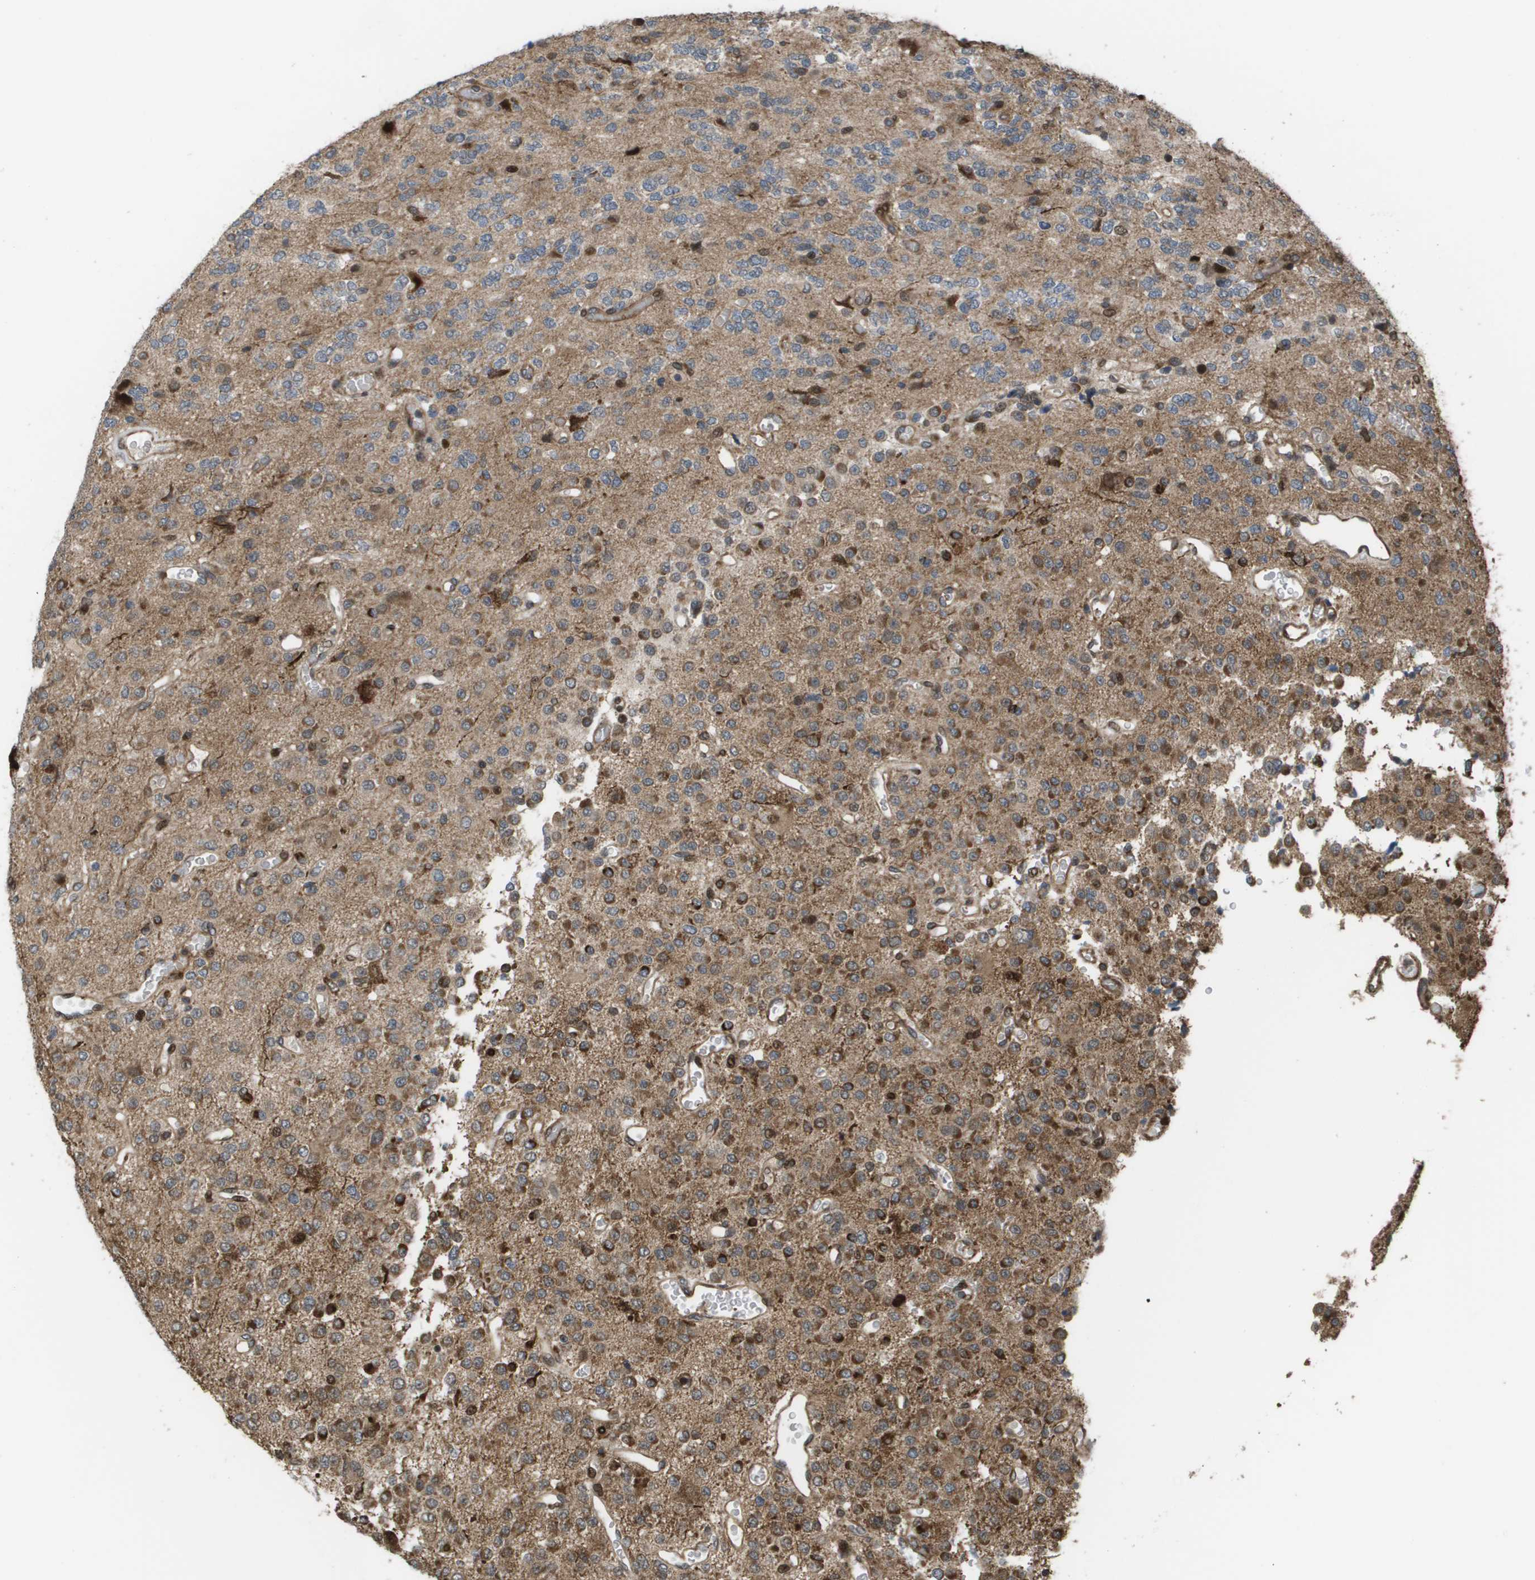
{"staining": {"intensity": "moderate", "quantity": ">75%", "location": "cytoplasmic/membranous"}, "tissue": "glioma", "cell_type": "Tumor cells", "image_type": "cancer", "snomed": [{"axis": "morphology", "description": "Glioma, malignant, Low grade"}, {"axis": "topography", "description": "Brain"}], "caption": "Brown immunohistochemical staining in glioma reveals moderate cytoplasmic/membranous positivity in about >75% of tumor cells. (DAB (3,3'-diaminobenzidine) IHC, brown staining for protein, blue staining for nuclei).", "gene": "AXIN2", "patient": {"sex": "male", "age": 38}}